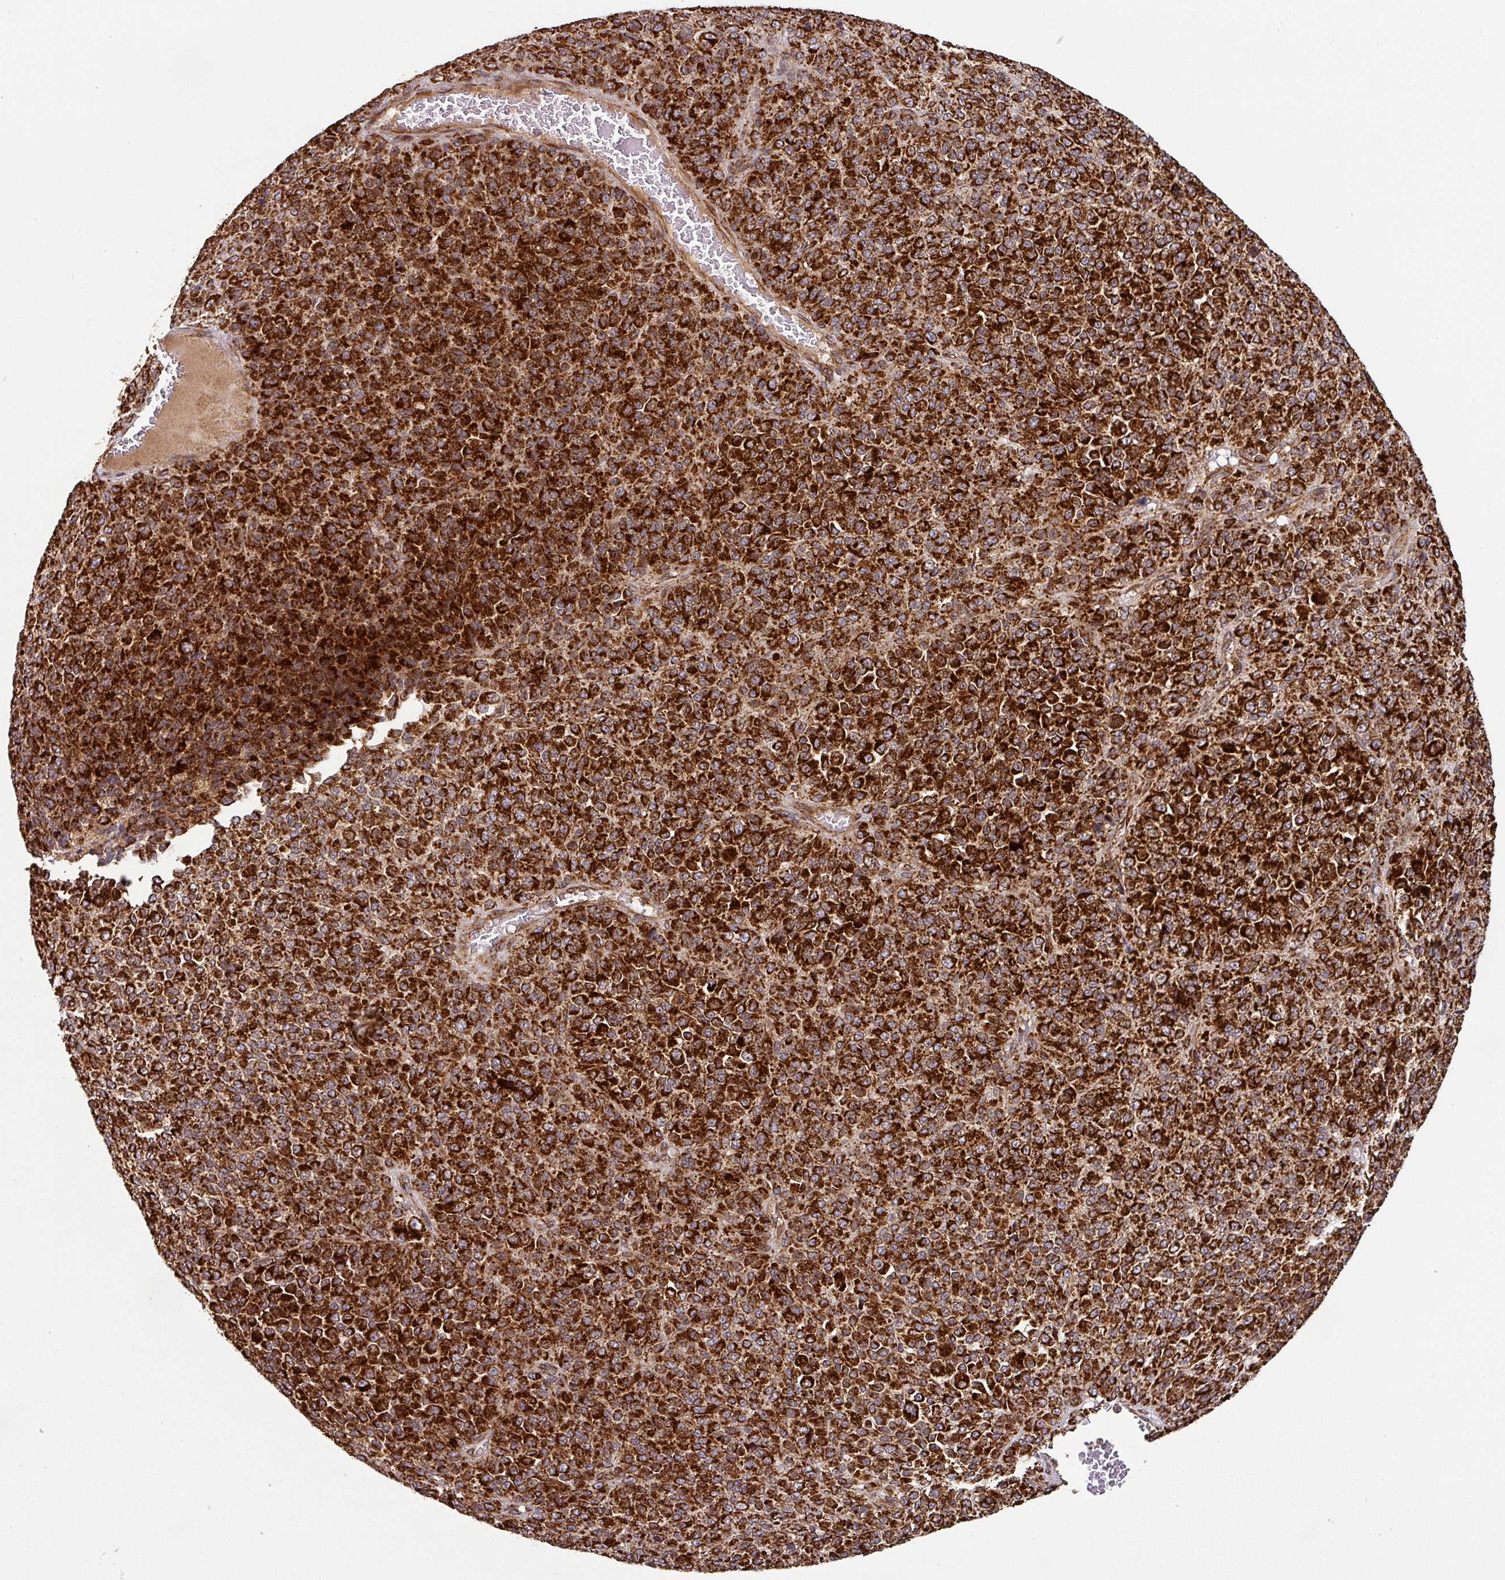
{"staining": {"intensity": "strong", "quantity": ">75%", "location": "cytoplasmic/membranous"}, "tissue": "melanoma", "cell_type": "Tumor cells", "image_type": "cancer", "snomed": [{"axis": "morphology", "description": "Malignant melanoma, Metastatic site"}, {"axis": "topography", "description": "Brain"}], "caption": "Protein expression analysis of human malignant melanoma (metastatic site) reveals strong cytoplasmic/membranous positivity in approximately >75% of tumor cells. Using DAB (brown) and hematoxylin (blue) stains, captured at high magnification using brightfield microscopy.", "gene": "TRAP1", "patient": {"sex": "female", "age": 56}}